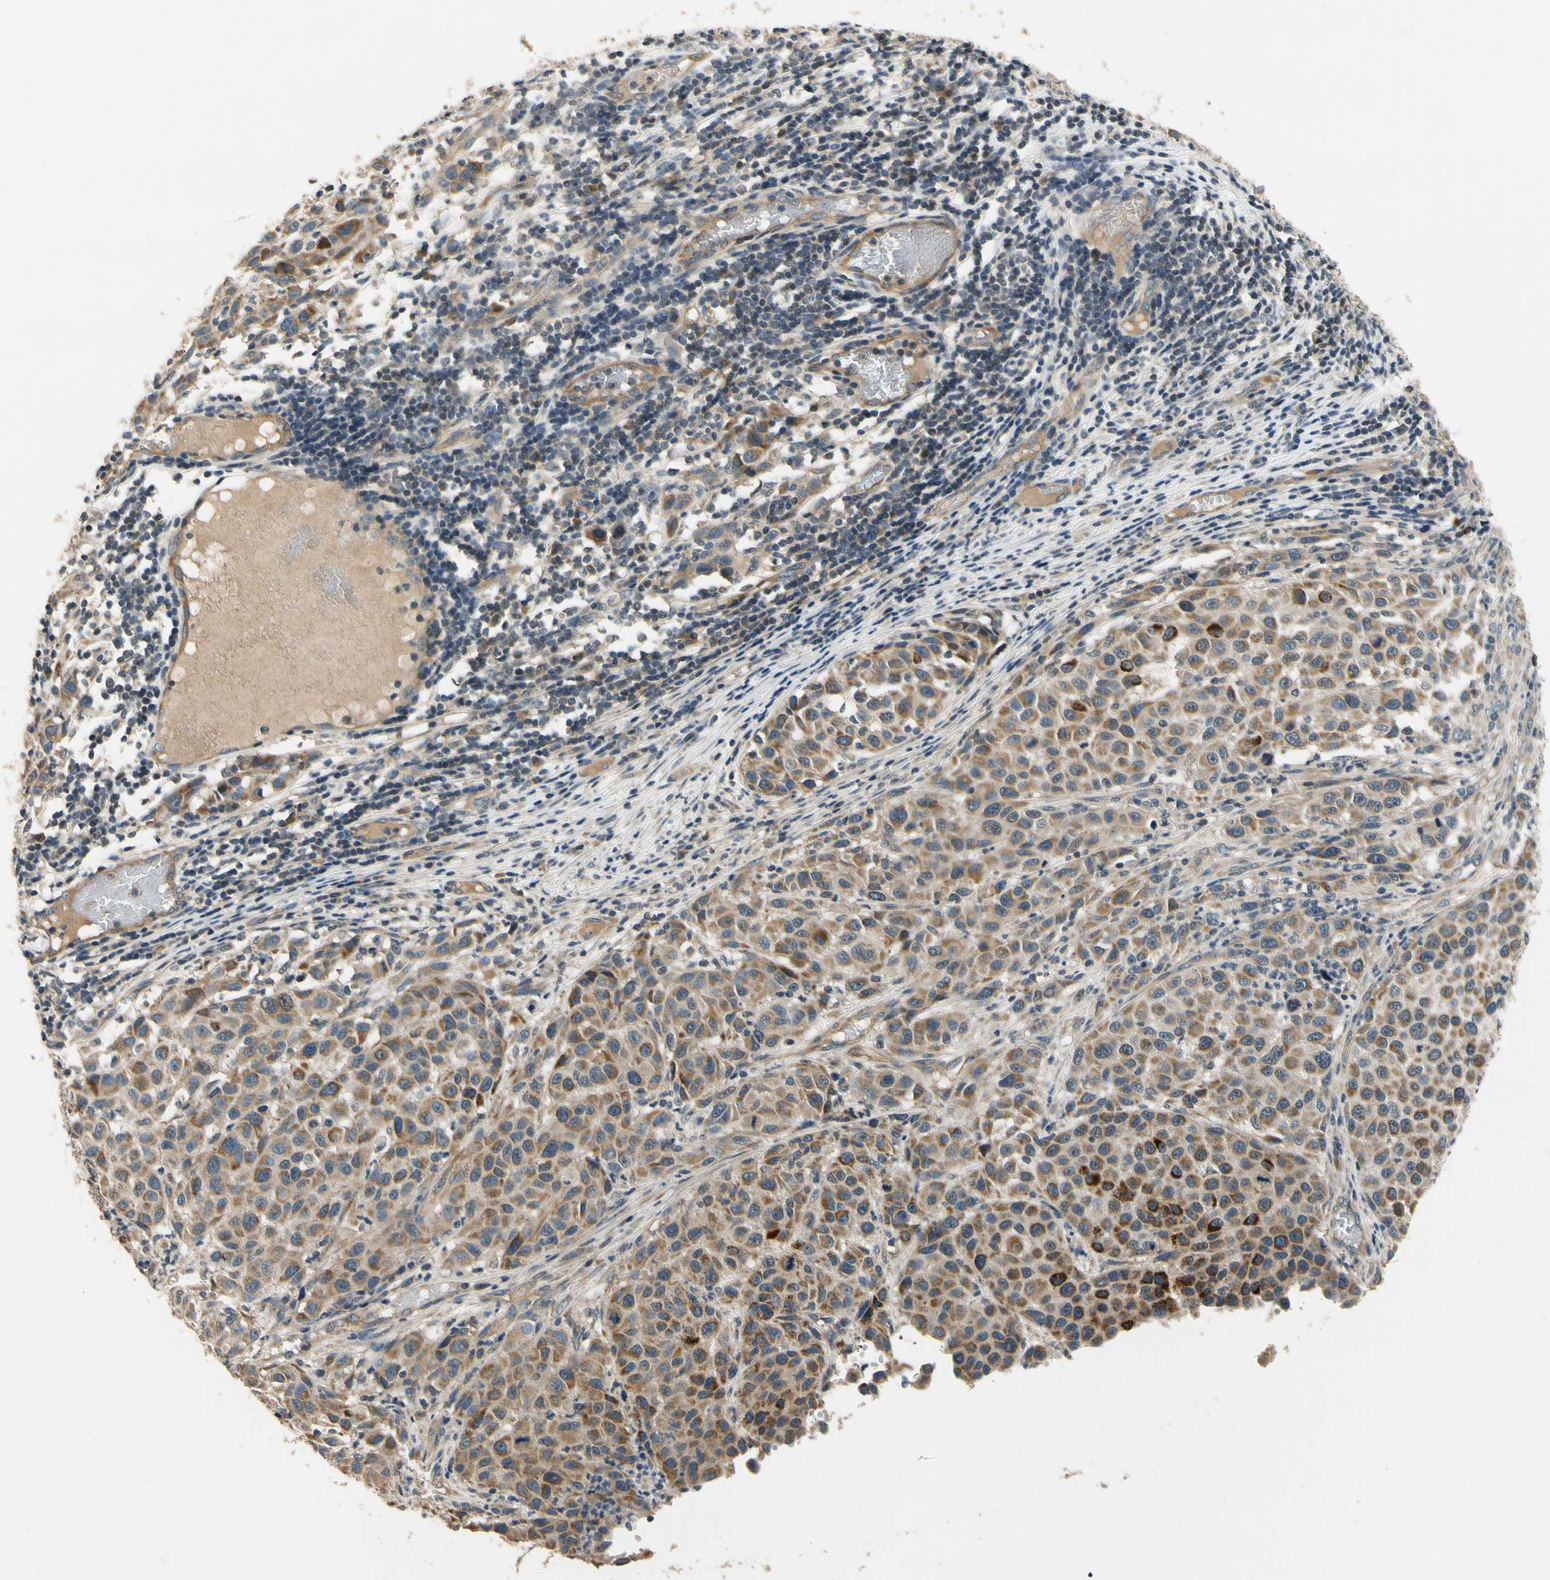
{"staining": {"intensity": "moderate", "quantity": ">75%", "location": "cytoplasmic/membranous"}, "tissue": "melanoma", "cell_type": "Tumor cells", "image_type": "cancer", "snomed": [{"axis": "morphology", "description": "Malignant melanoma, Metastatic site"}, {"axis": "topography", "description": "Lymph node"}], "caption": "IHC photomicrograph of neoplastic tissue: malignant melanoma (metastatic site) stained using IHC demonstrates medium levels of moderate protein expression localized specifically in the cytoplasmic/membranous of tumor cells, appearing as a cytoplasmic/membranous brown color.", "gene": "ALKBH3", "patient": {"sex": "male", "age": 61}}